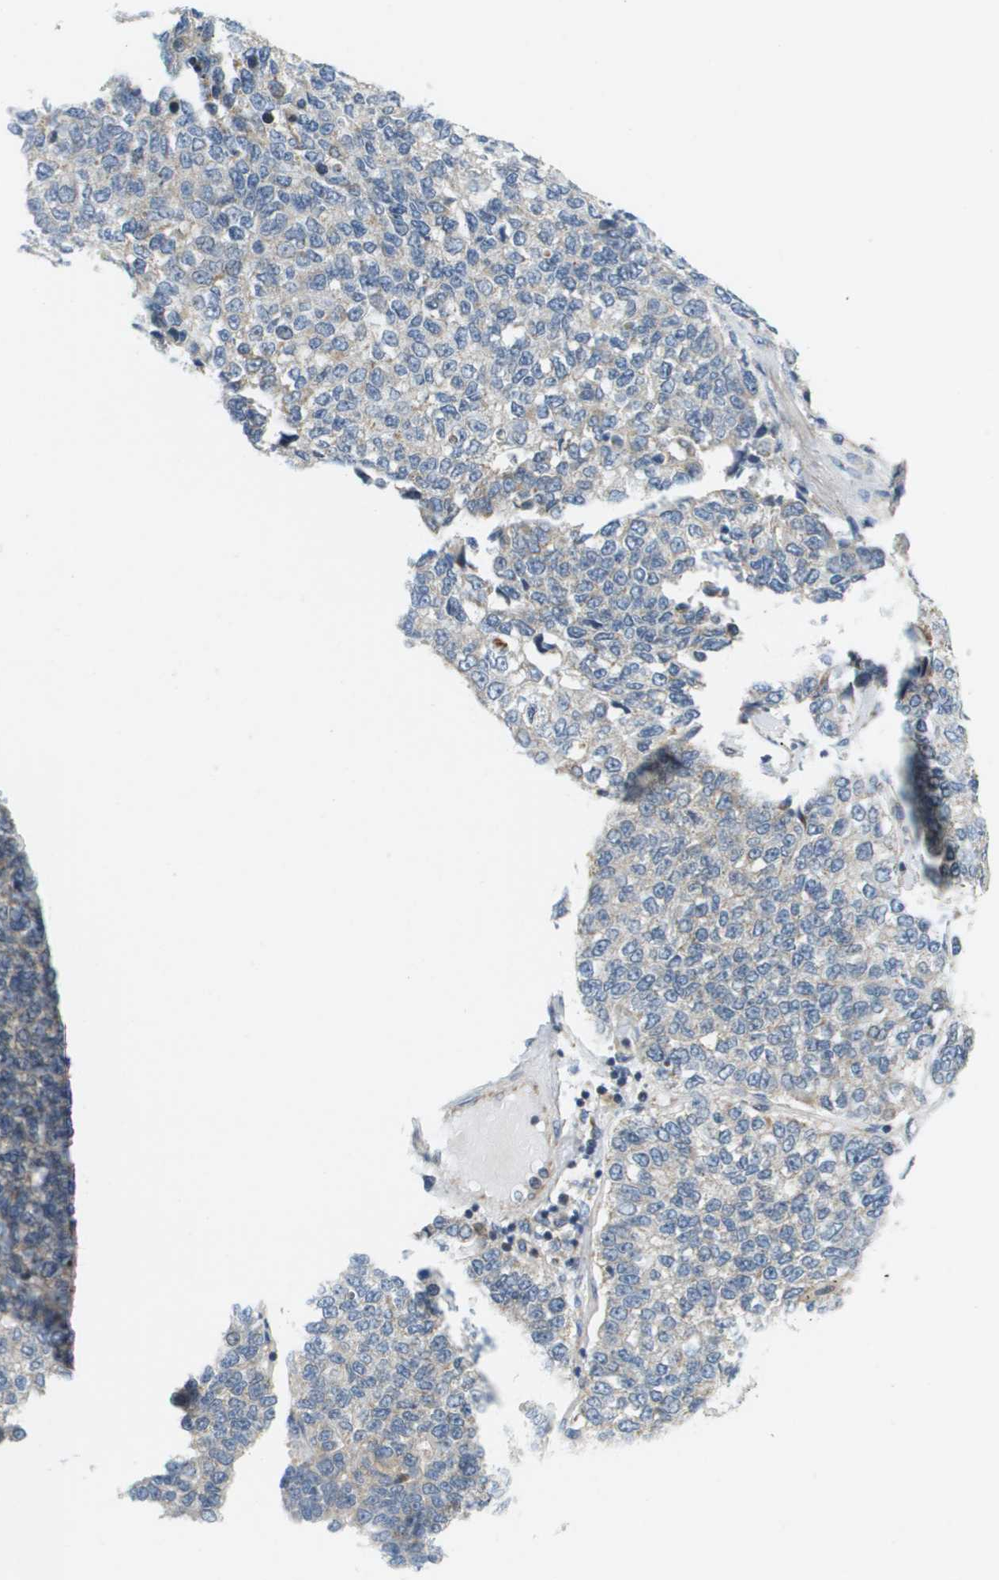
{"staining": {"intensity": "negative", "quantity": "none", "location": "none"}, "tissue": "lung cancer", "cell_type": "Tumor cells", "image_type": "cancer", "snomed": [{"axis": "morphology", "description": "Adenocarcinoma, NOS"}, {"axis": "topography", "description": "Lung"}], "caption": "Lung adenocarcinoma was stained to show a protein in brown. There is no significant positivity in tumor cells. (Stains: DAB (3,3'-diaminobenzidine) immunohistochemistry (IHC) with hematoxylin counter stain, Microscopy: brightfield microscopy at high magnification).", "gene": "KRT23", "patient": {"sex": "male", "age": 49}}